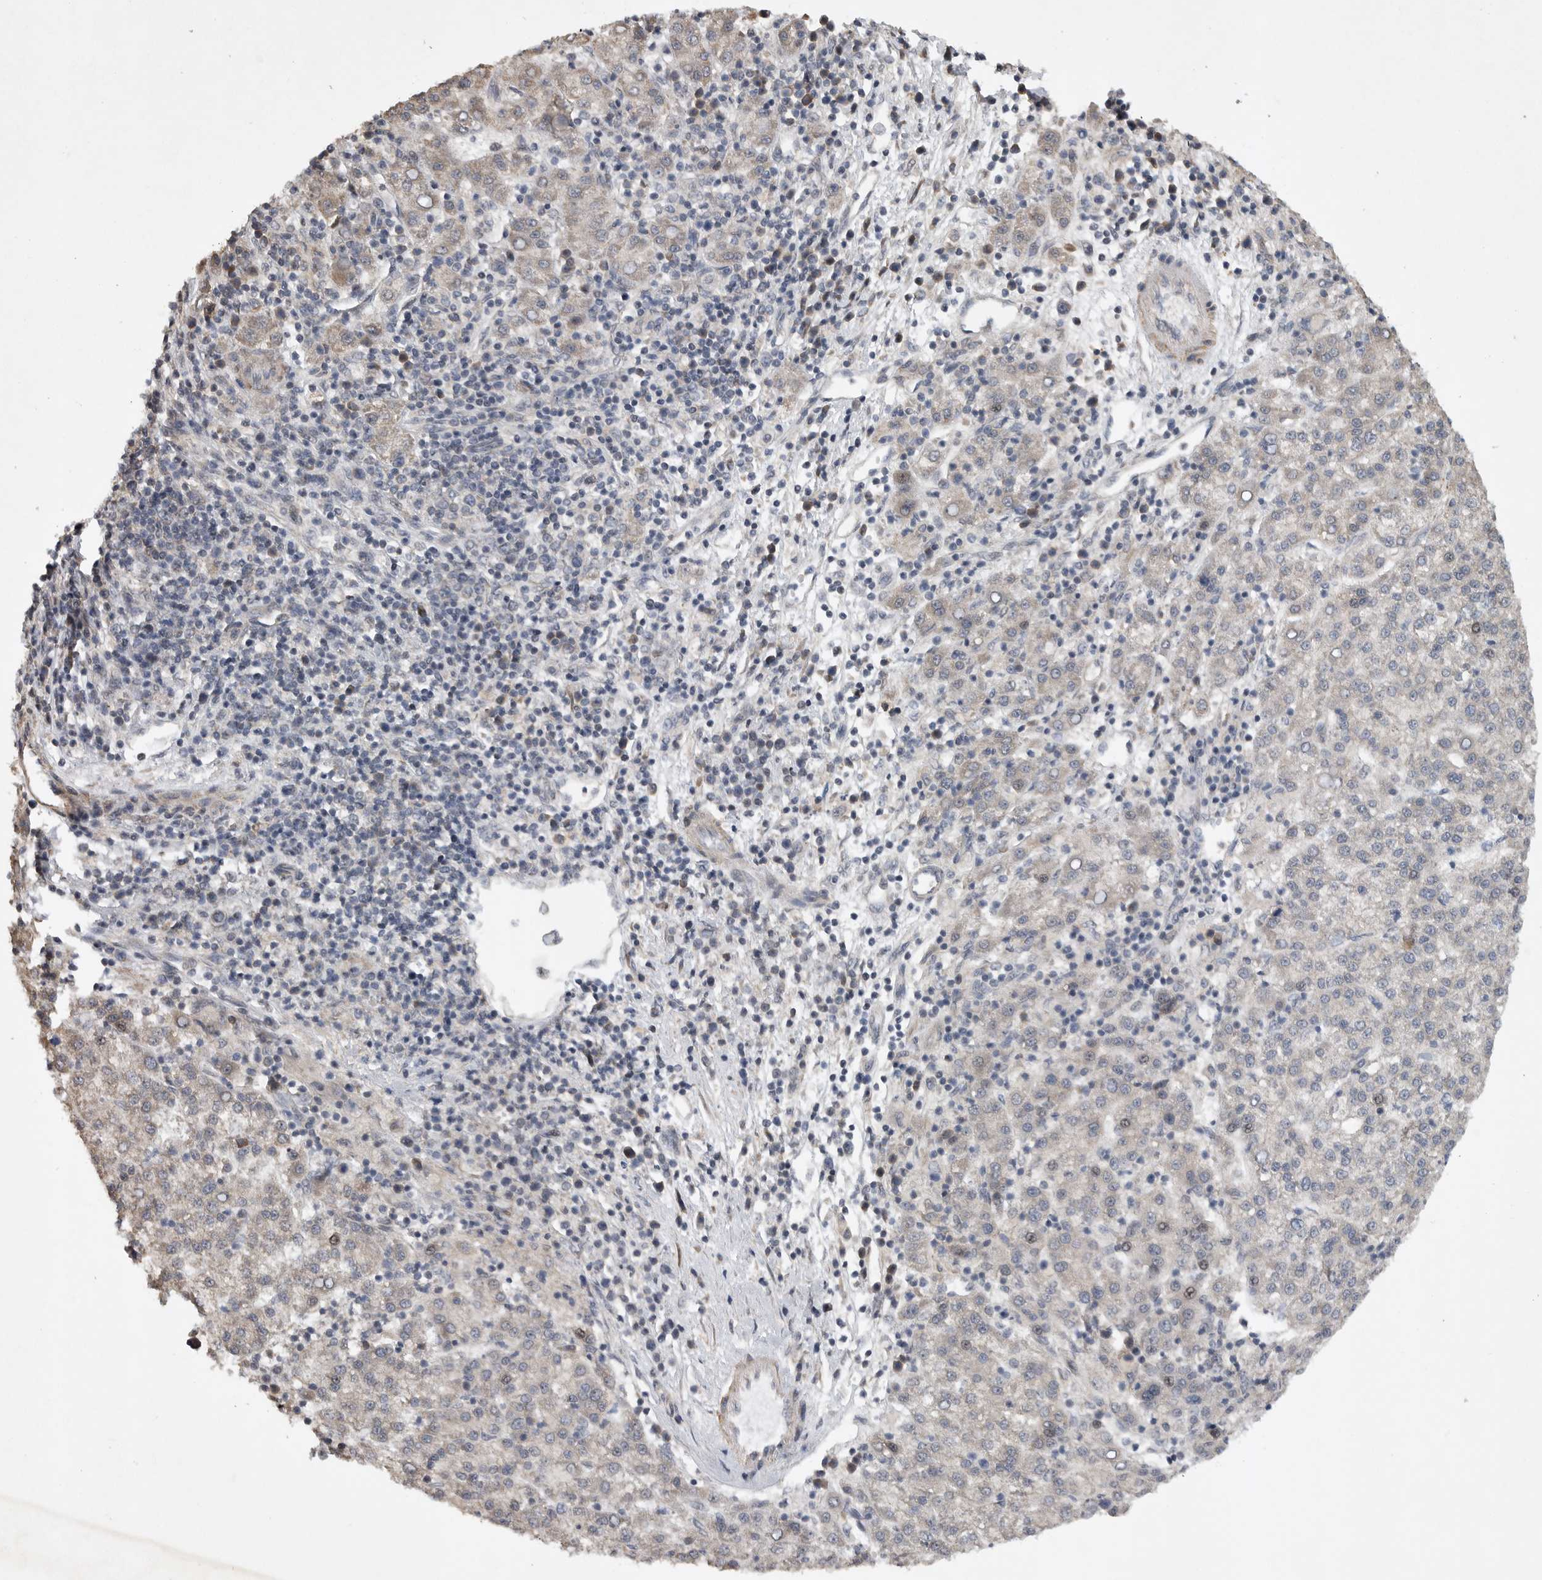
{"staining": {"intensity": "negative", "quantity": "none", "location": "none"}, "tissue": "liver cancer", "cell_type": "Tumor cells", "image_type": "cancer", "snomed": [{"axis": "morphology", "description": "Carcinoma, Hepatocellular, NOS"}, {"axis": "topography", "description": "Liver"}], "caption": "An immunohistochemistry (IHC) photomicrograph of liver cancer is shown. There is no staining in tumor cells of liver cancer.", "gene": "EDEM3", "patient": {"sex": "female", "age": 58}}